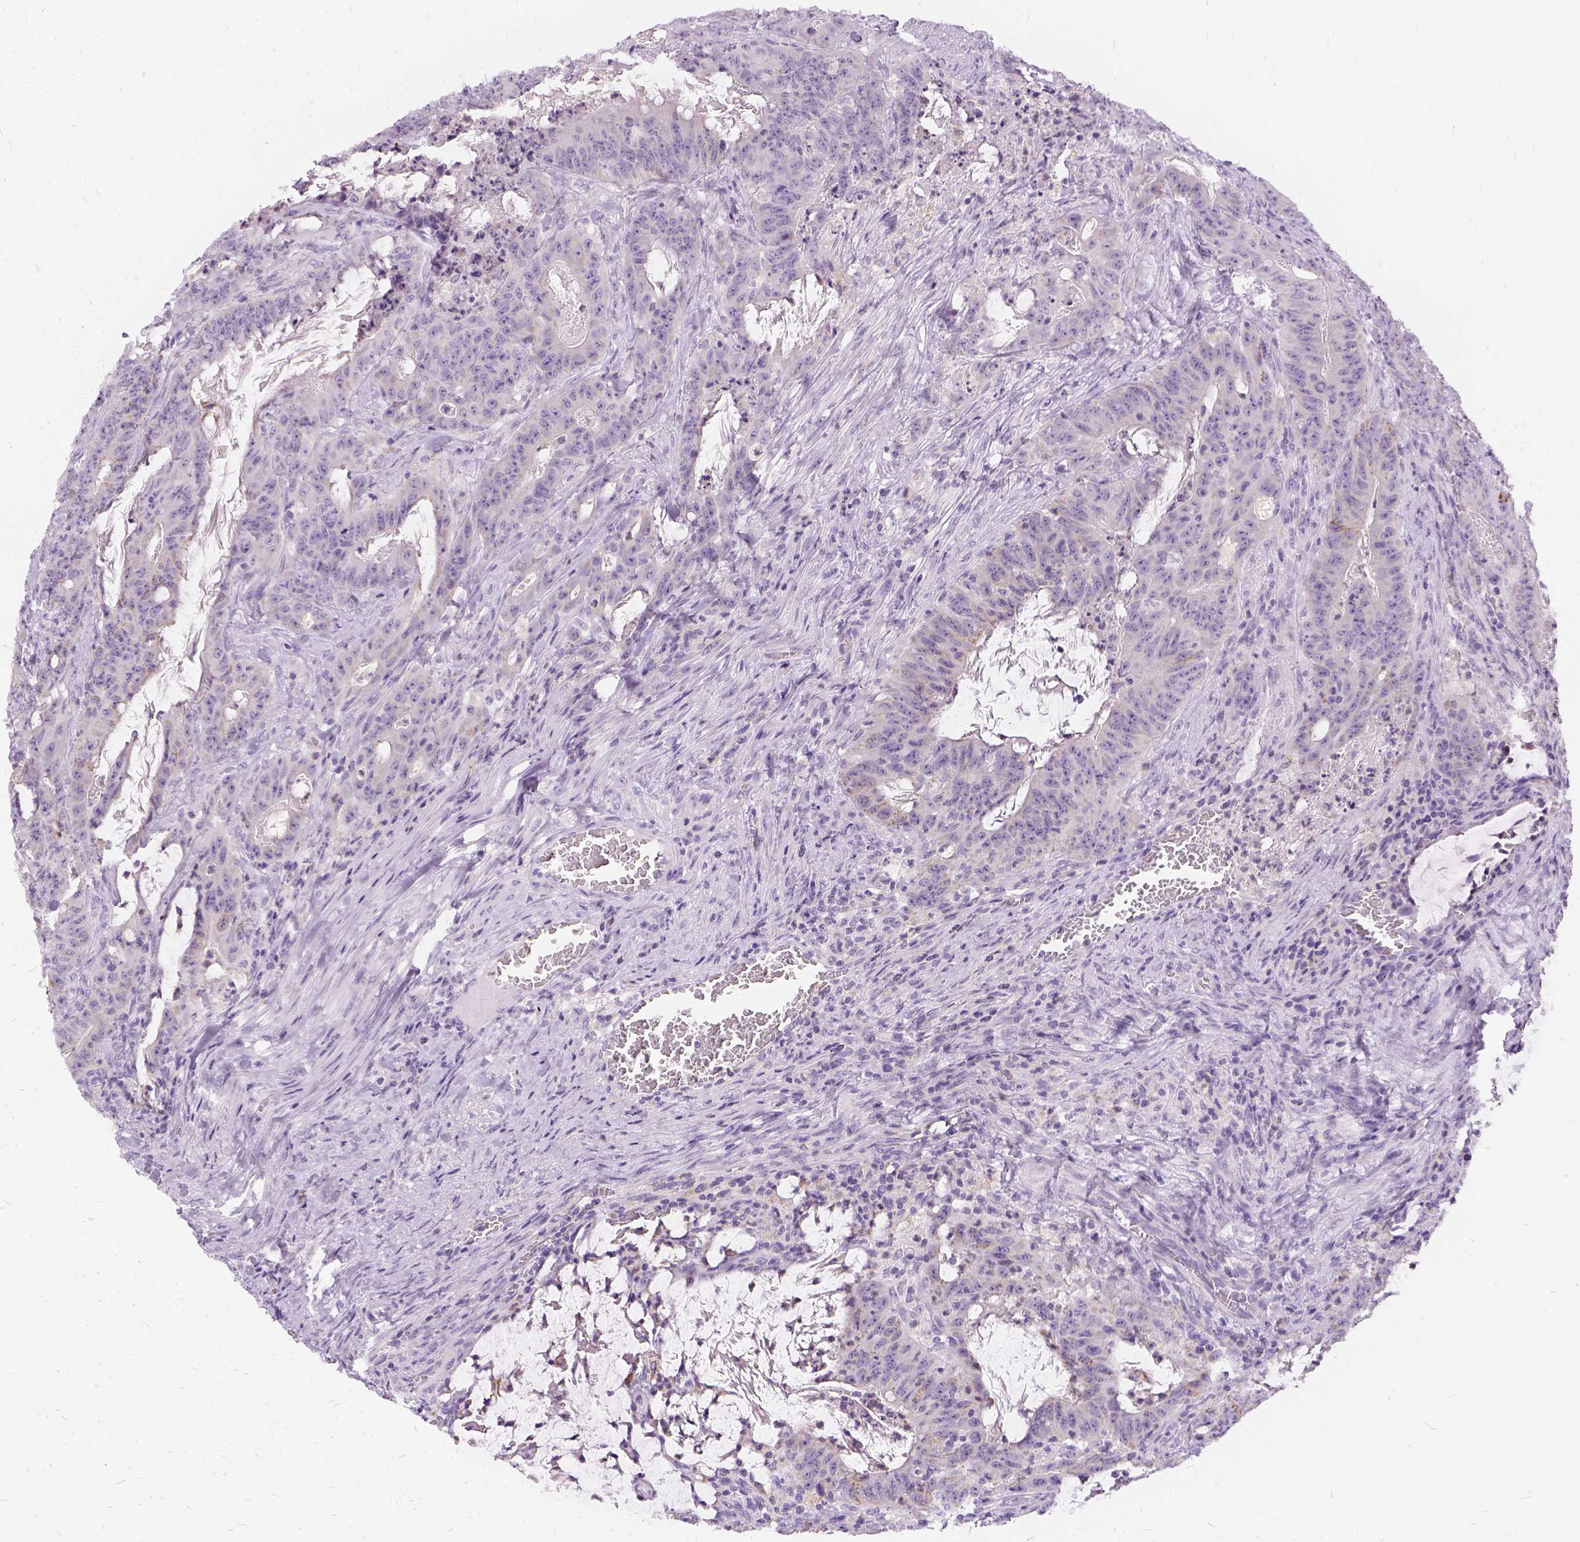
{"staining": {"intensity": "negative", "quantity": "none", "location": "none"}, "tissue": "colorectal cancer", "cell_type": "Tumor cells", "image_type": "cancer", "snomed": [{"axis": "morphology", "description": "Adenocarcinoma, NOS"}, {"axis": "topography", "description": "Colon"}], "caption": "This photomicrograph is of colorectal cancer (adenocarcinoma) stained with immunohistochemistry (IHC) to label a protein in brown with the nuclei are counter-stained blue. There is no expression in tumor cells.", "gene": "FDX1", "patient": {"sex": "male", "age": 33}}